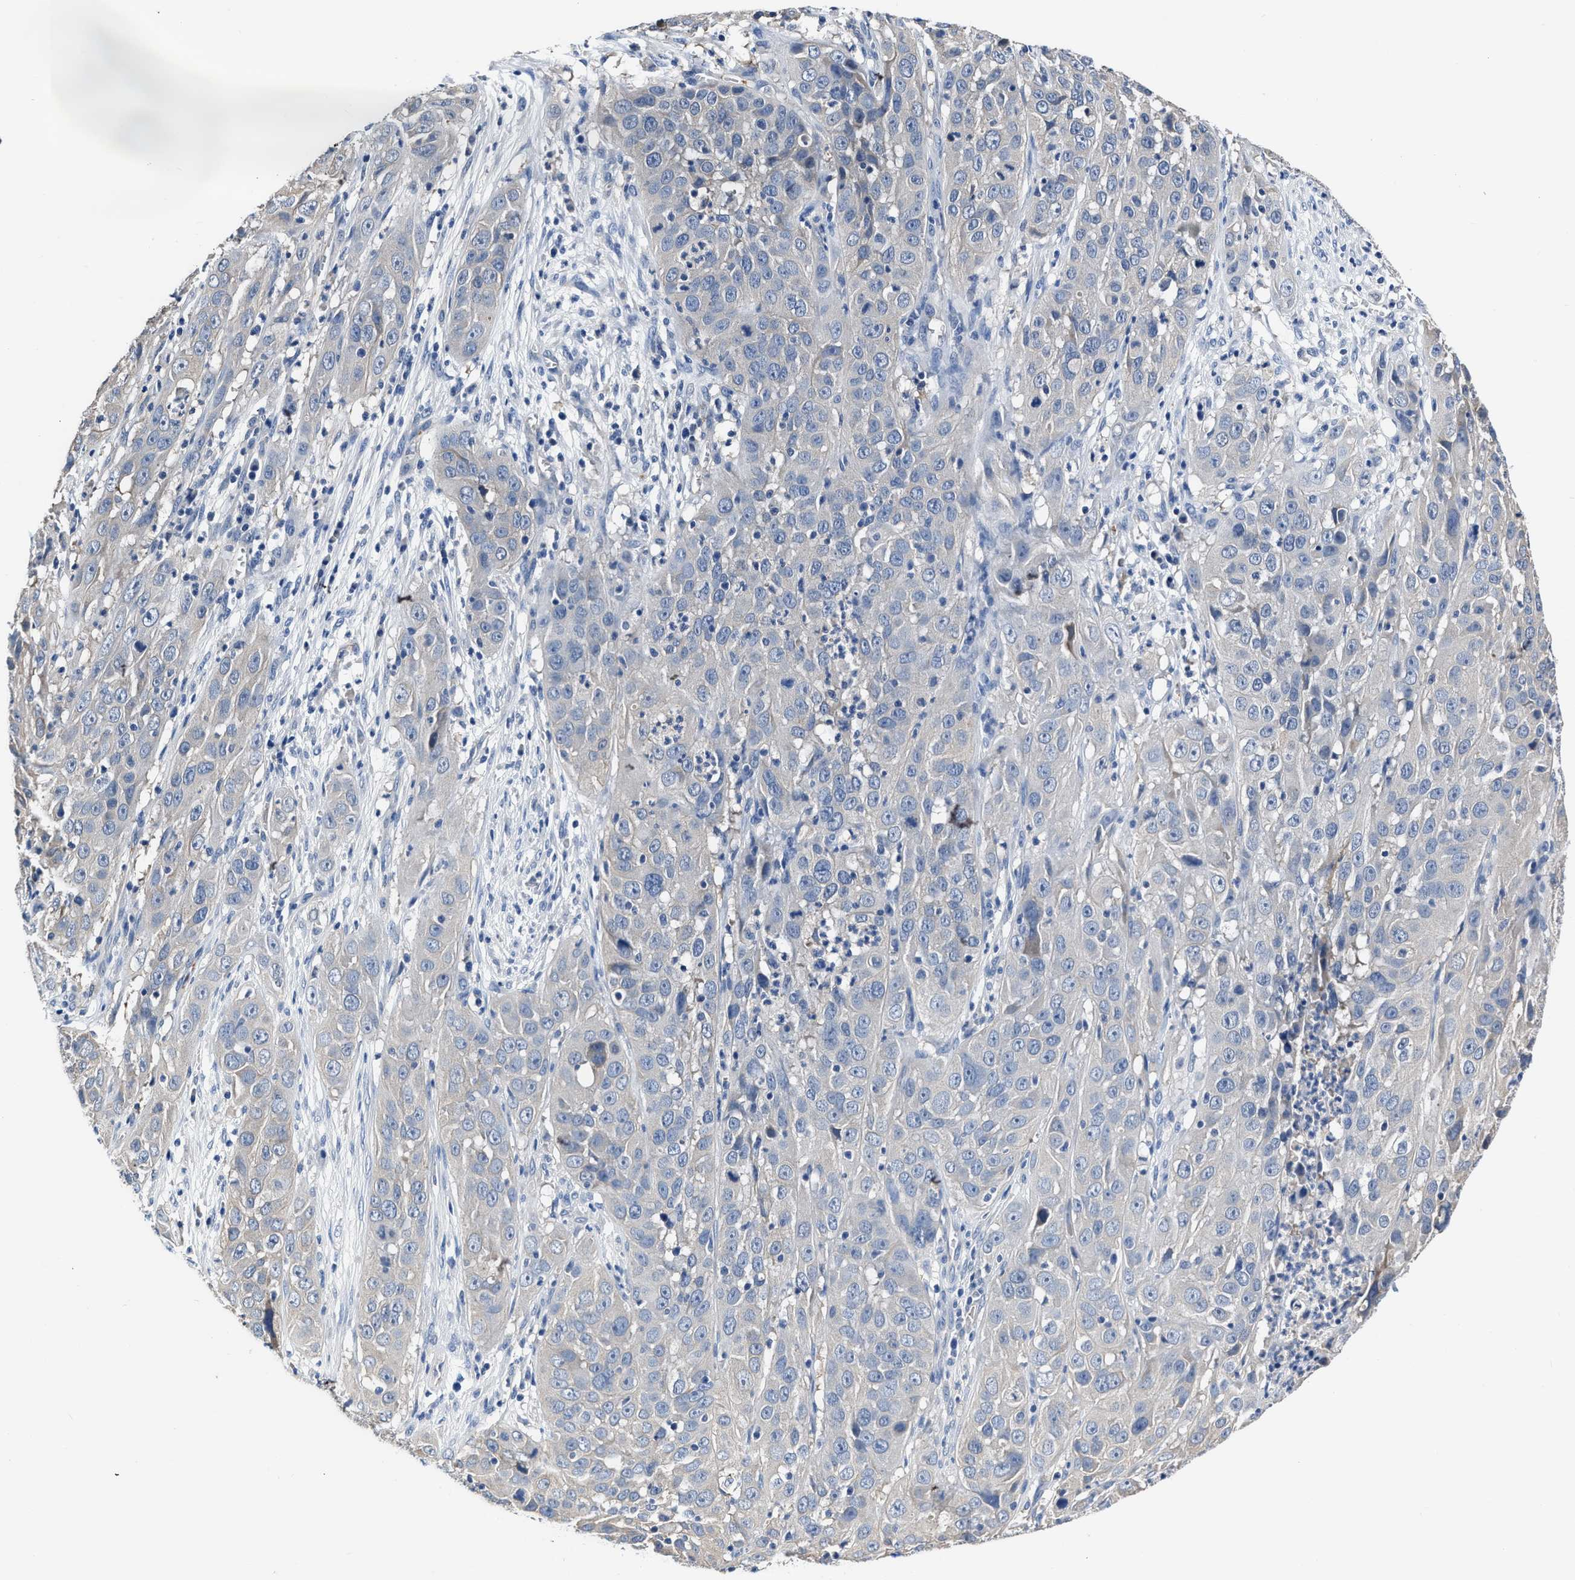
{"staining": {"intensity": "negative", "quantity": "none", "location": "none"}, "tissue": "cervical cancer", "cell_type": "Tumor cells", "image_type": "cancer", "snomed": [{"axis": "morphology", "description": "Squamous cell carcinoma, NOS"}, {"axis": "topography", "description": "Cervix"}], "caption": "This image is of cervical cancer stained with immunohistochemistry to label a protein in brown with the nuclei are counter-stained blue. There is no staining in tumor cells. (DAB immunohistochemistry with hematoxylin counter stain).", "gene": "C22orf42", "patient": {"sex": "female", "age": 32}}